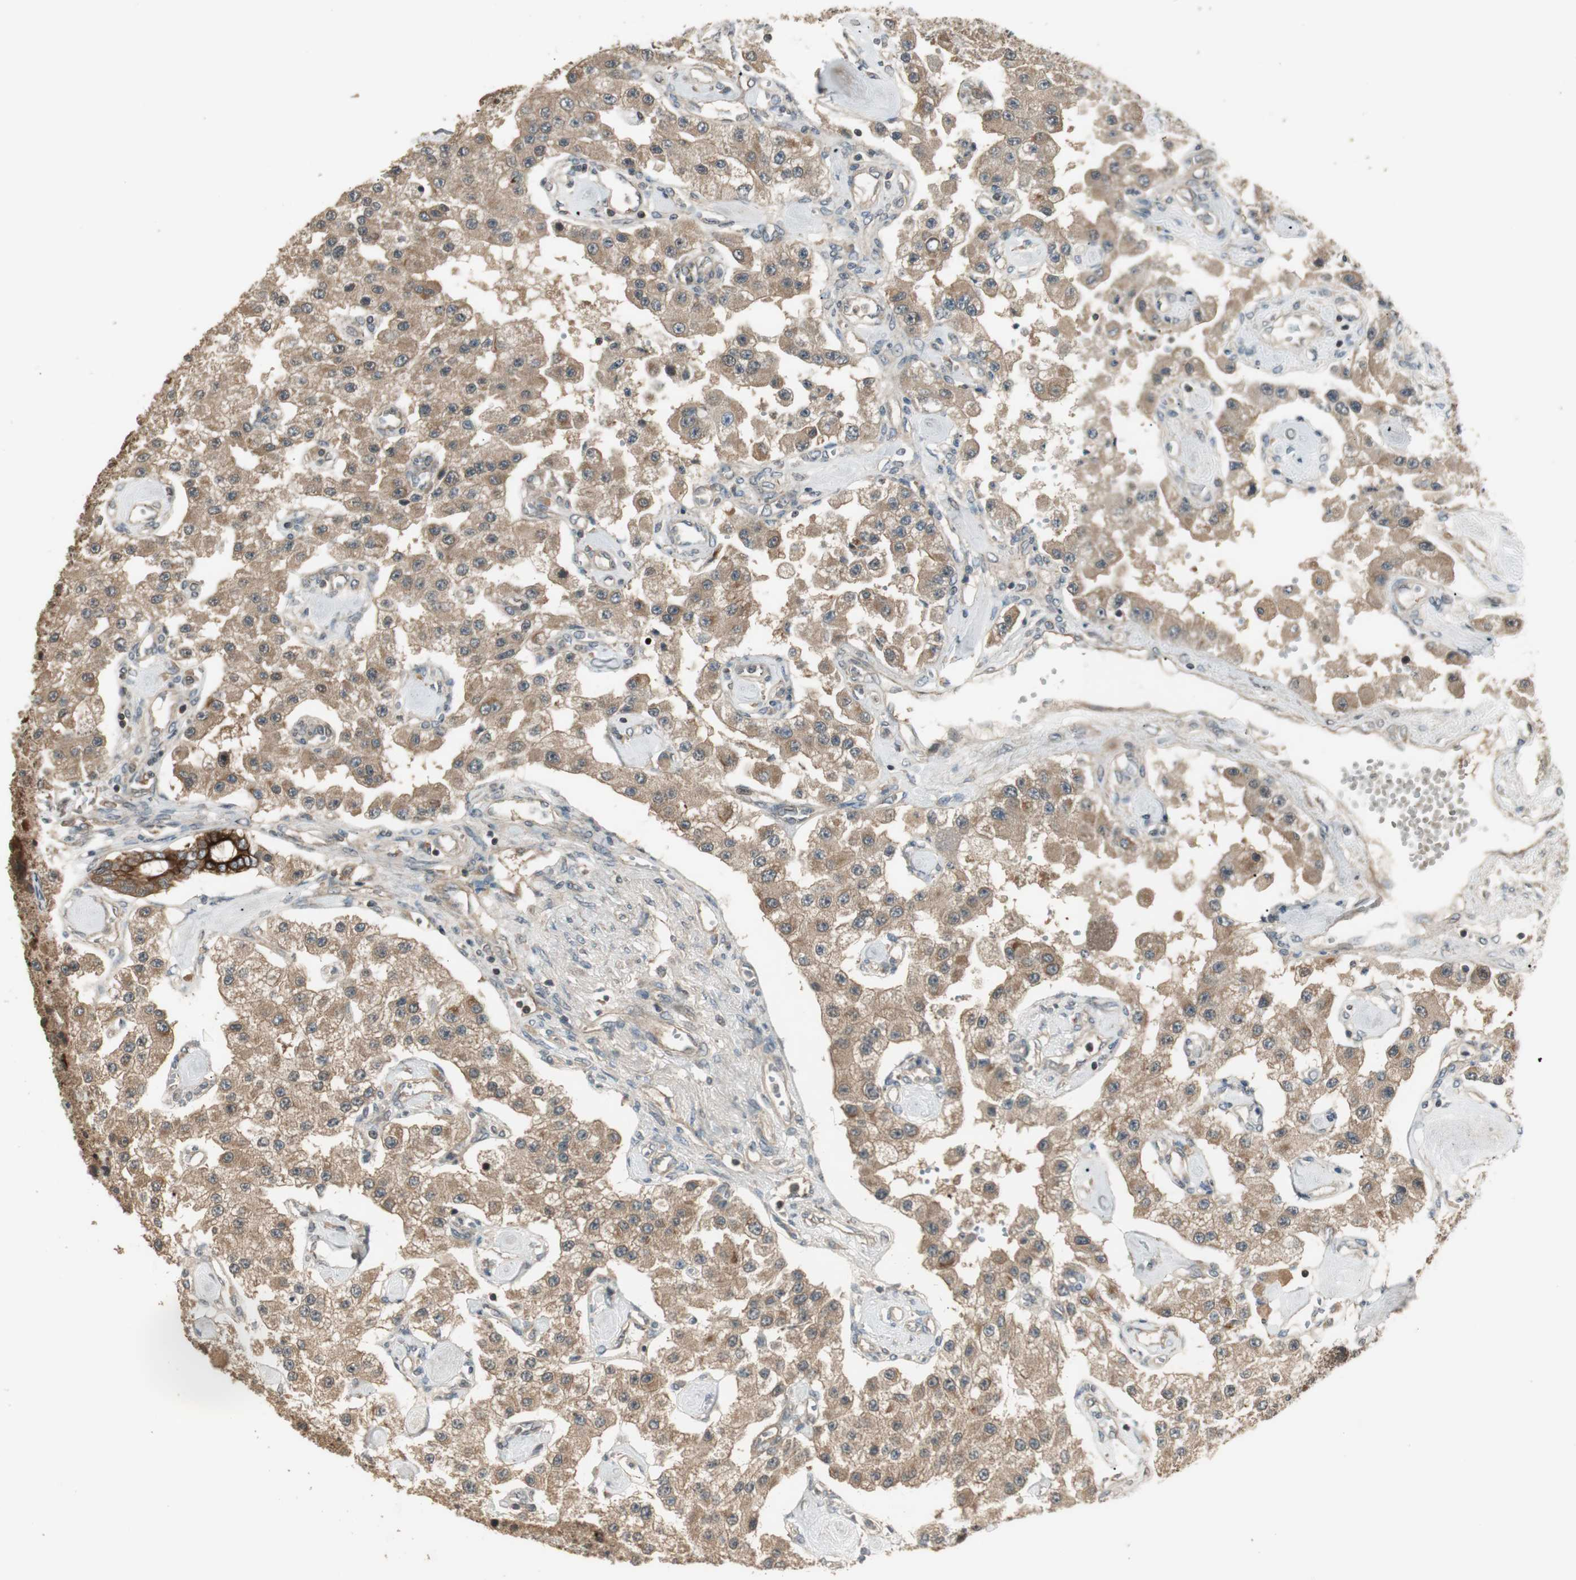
{"staining": {"intensity": "weak", "quantity": ">75%", "location": "cytoplasmic/membranous"}, "tissue": "carcinoid", "cell_type": "Tumor cells", "image_type": "cancer", "snomed": [{"axis": "morphology", "description": "Carcinoid, malignant, NOS"}, {"axis": "topography", "description": "Pancreas"}], "caption": "Weak cytoplasmic/membranous protein expression is identified in approximately >75% of tumor cells in carcinoid. The staining is performed using DAB brown chromogen to label protein expression. The nuclei are counter-stained blue using hematoxylin.", "gene": "PFDN5", "patient": {"sex": "male", "age": 41}}